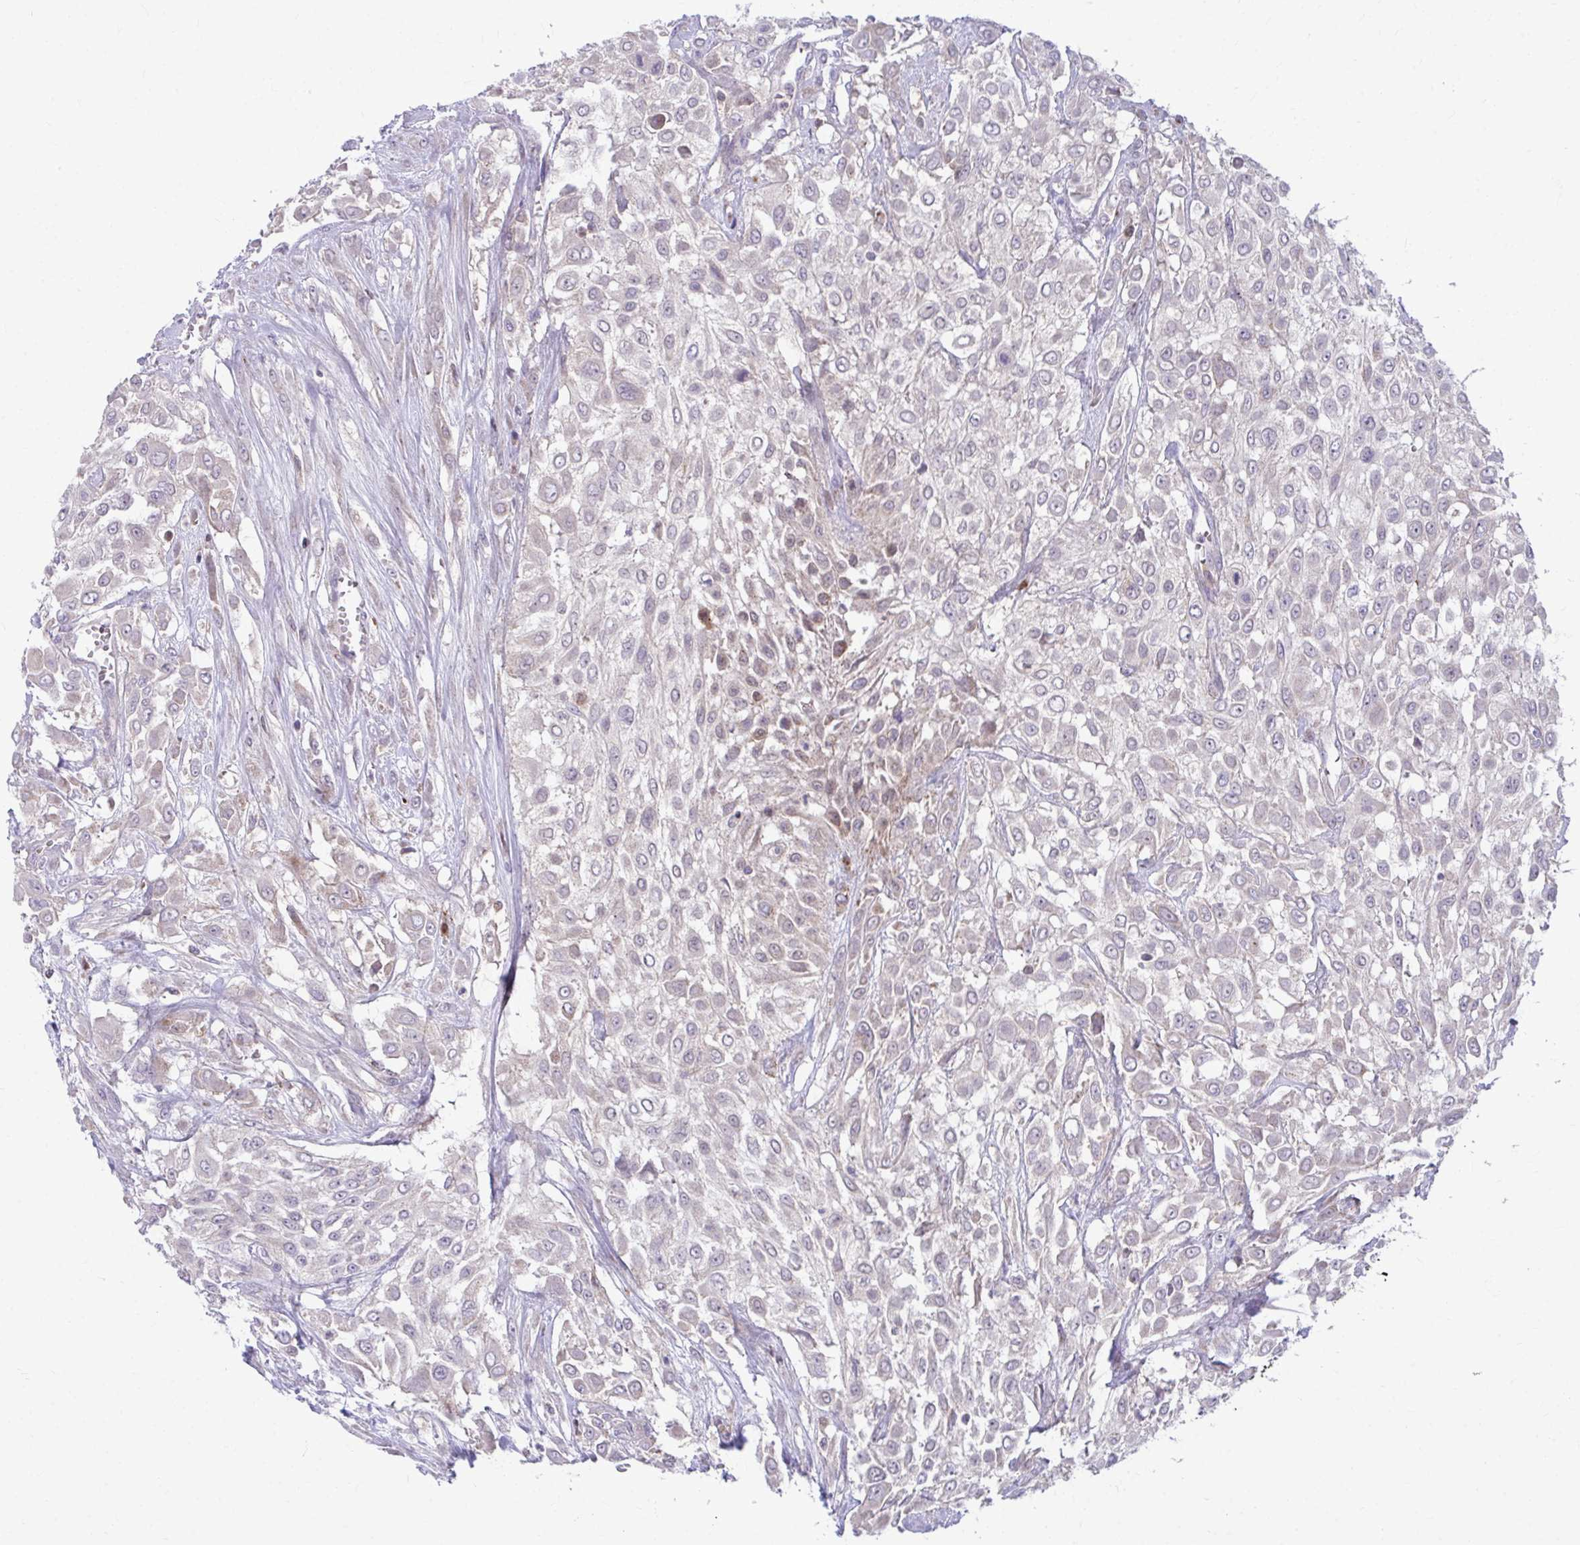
{"staining": {"intensity": "negative", "quantity": "none", "location": "none"}, "tissue": "urothelial cancer", "cell_type": "Tumor cells", "image_type": "cancer", "snomed": [{"axis": "morphology", "description": "Urothelial carcinoma, High grade"}, {"axis": "topography", "description": "Urinary bladder"}], "caption": "Tumor cells are negative for brown protein staining in urothelial carcinoma (high-grade).", "gene": "C16orf54", "patient": {"sex": "male", "age": 57}}